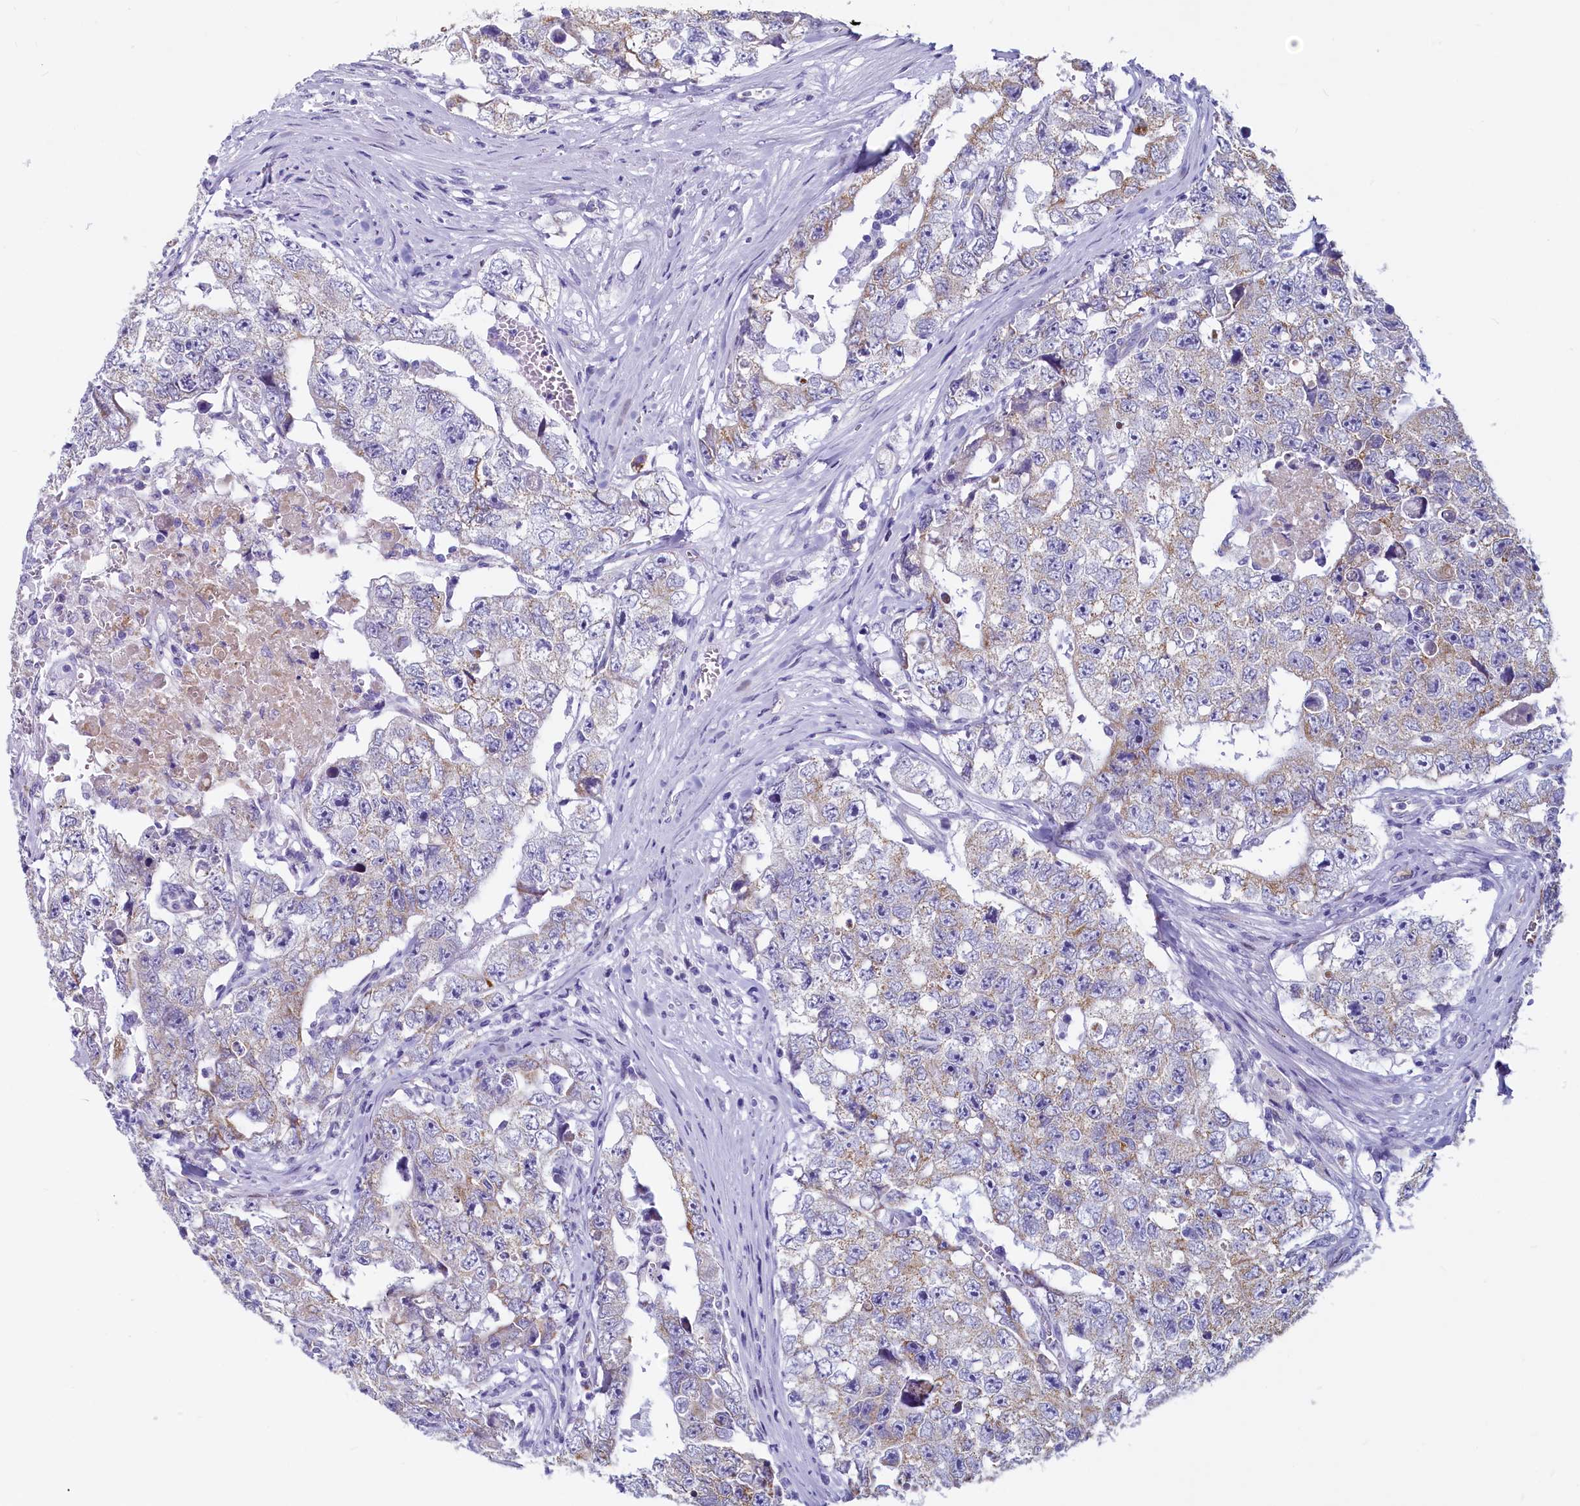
{"staining": {"intensity": "weak", "quantity": "<25%", "location": "cytoplasmic/membranous"}, "tissue": "testis cancer", "cell_type": "Tumor cells", "image_type": "cancer", "snomed": [{"axis": "morphology", "description": "Carcinoma, Embryonal, NOS"}, {"axis": "topography", "description": "Testis"}], "caption": "Tumor cells show no significant protein expression in testis cancer. (Stains: DAB (3,3'-diaminobenzidine) immunohistochemistry with hematoxylin counter stain, Microscopy: brightfield microscopy at high magnification).", "gene": "INSC", "patient": {"sex": "male", "age": 17}}